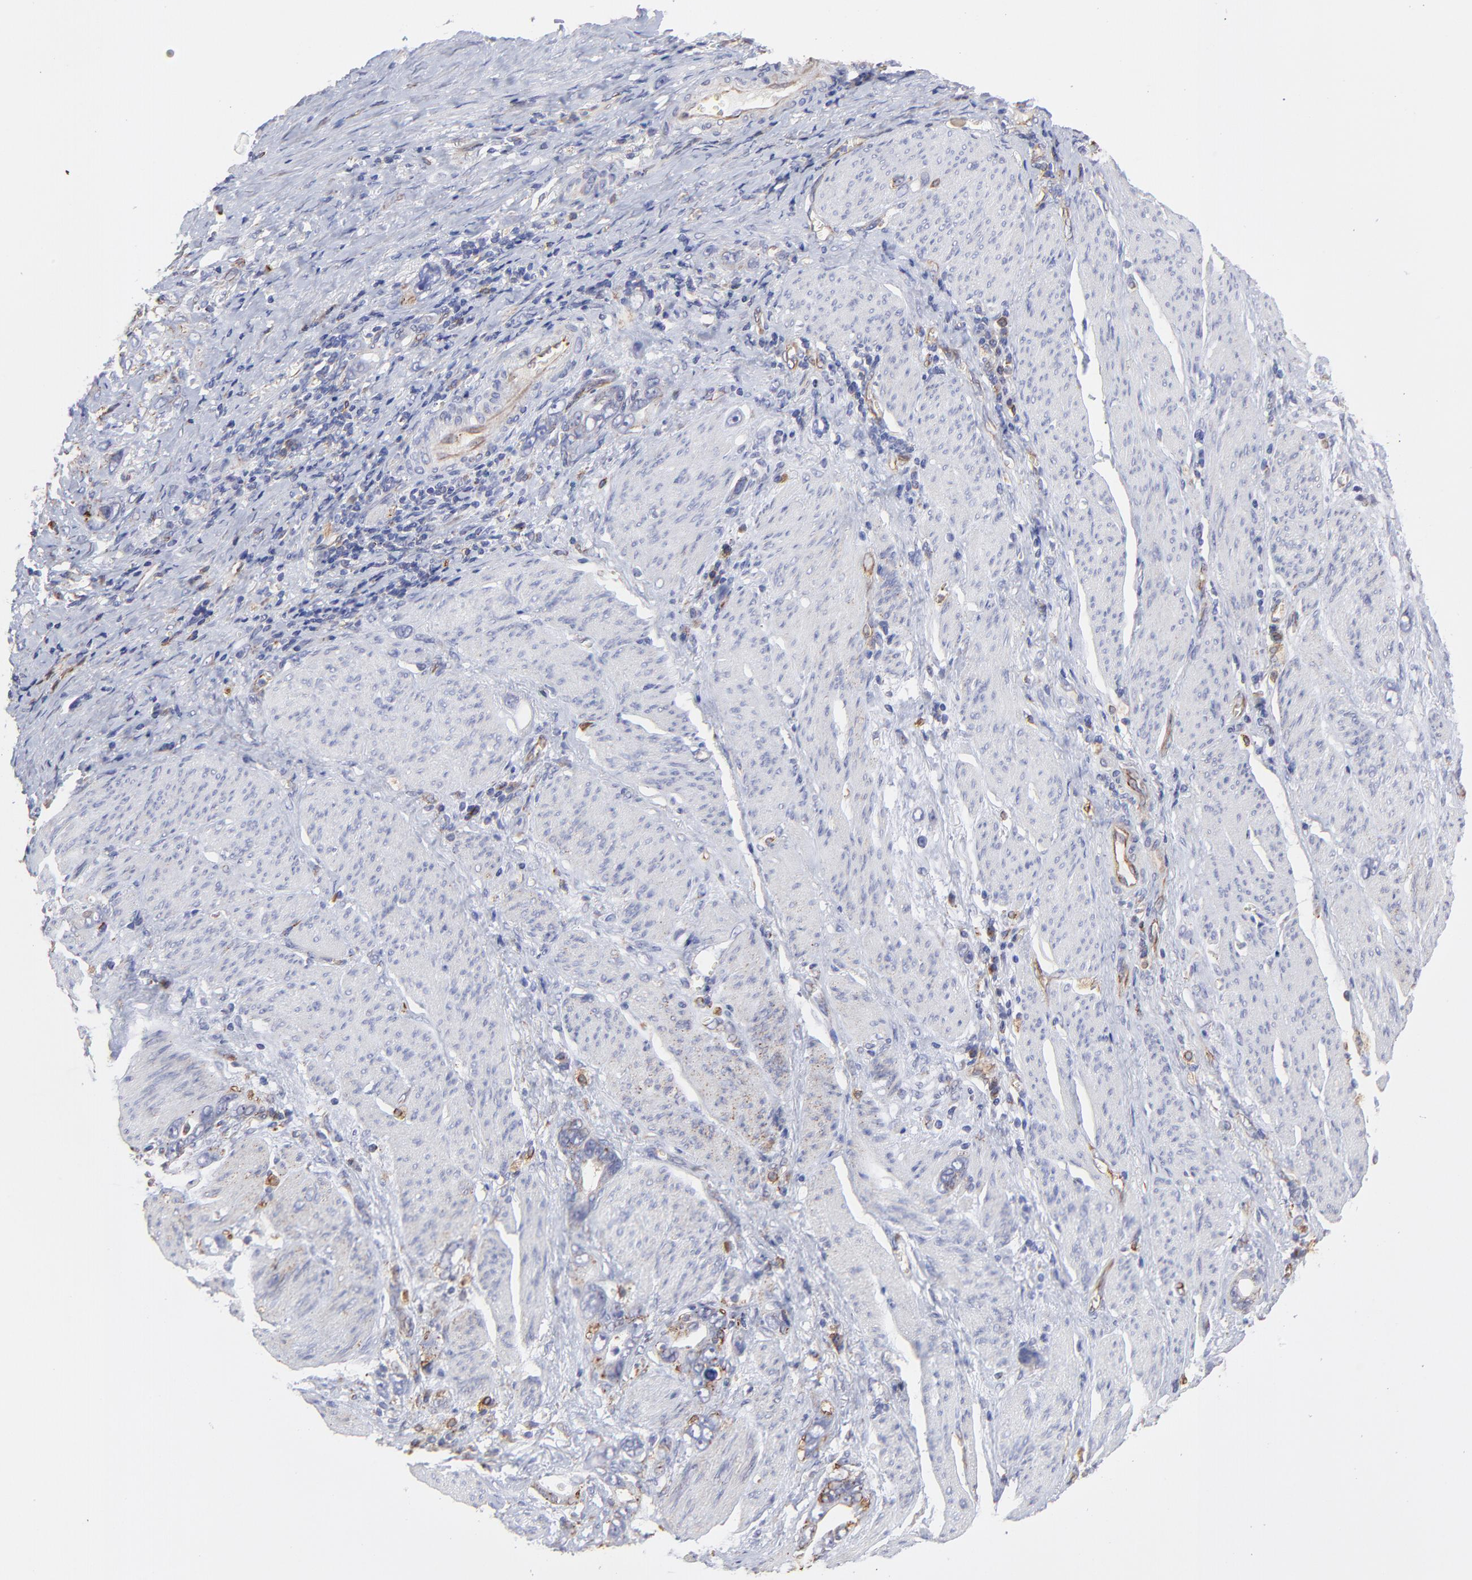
{"staining": {"intensity": "moderate", "quantity": ">75%", "location": "cytoplasmic/membranous"}, "tissue": "stomach cancer", "cell_type": "Tumor cells", "image_type": "cancer", "snomed": [{"axis": "morphology", "description": "Adenocarcinoma, NOS"}, {"axis": "topography", "description": "Stomach"}], "caption": "IHC (DAB) staining of human stomach cancer demonstrates moderate cytoplasmic/membranous protein positivity in about >75% of tumor cells. (DAB = brown stain, brightfield microscopy at high magnification).", "gene": "COX8C", "patient": {"sex": "male", "age": 78}}